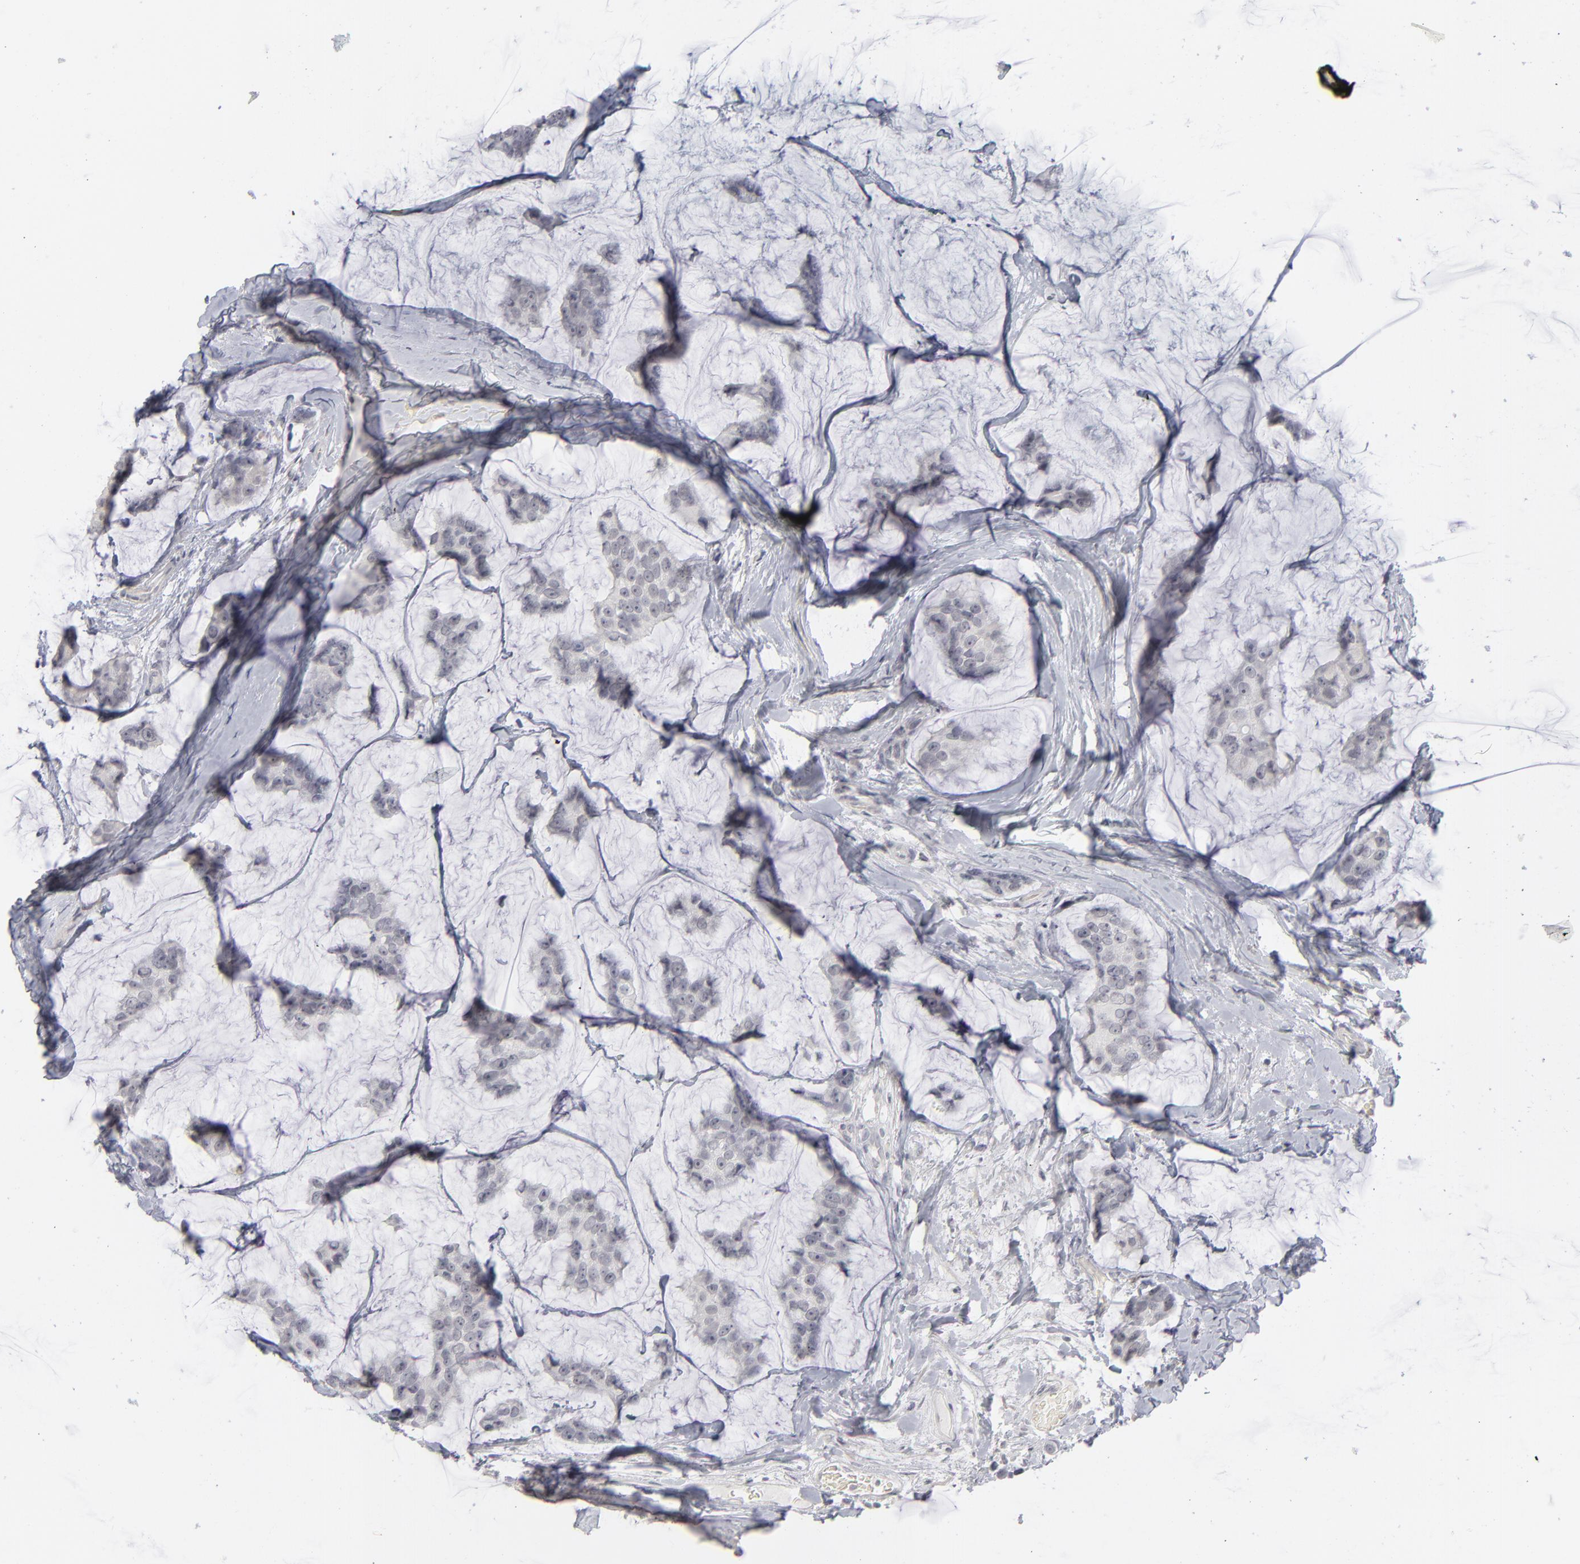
{"staining": {"intensity": "negative", "quantity": "none", "location": "none"}, "tissue": "breast cancer", "cell_type": "Tumor cells", "image_type": "cancer", "snomed": [{"axis": "morphology", "description": "Normal tissue, NOS"}, {"axis": "morphology", "description": "Duct carcinoma"}, {"axis": "topography", "description": "Breast"}], "caption": "Tumor cells show no significant staining in breast cancer (invasive ductal carcinoma).", "gene": "KIAA1210", "patient": {"sex": "female", "age": 50}}